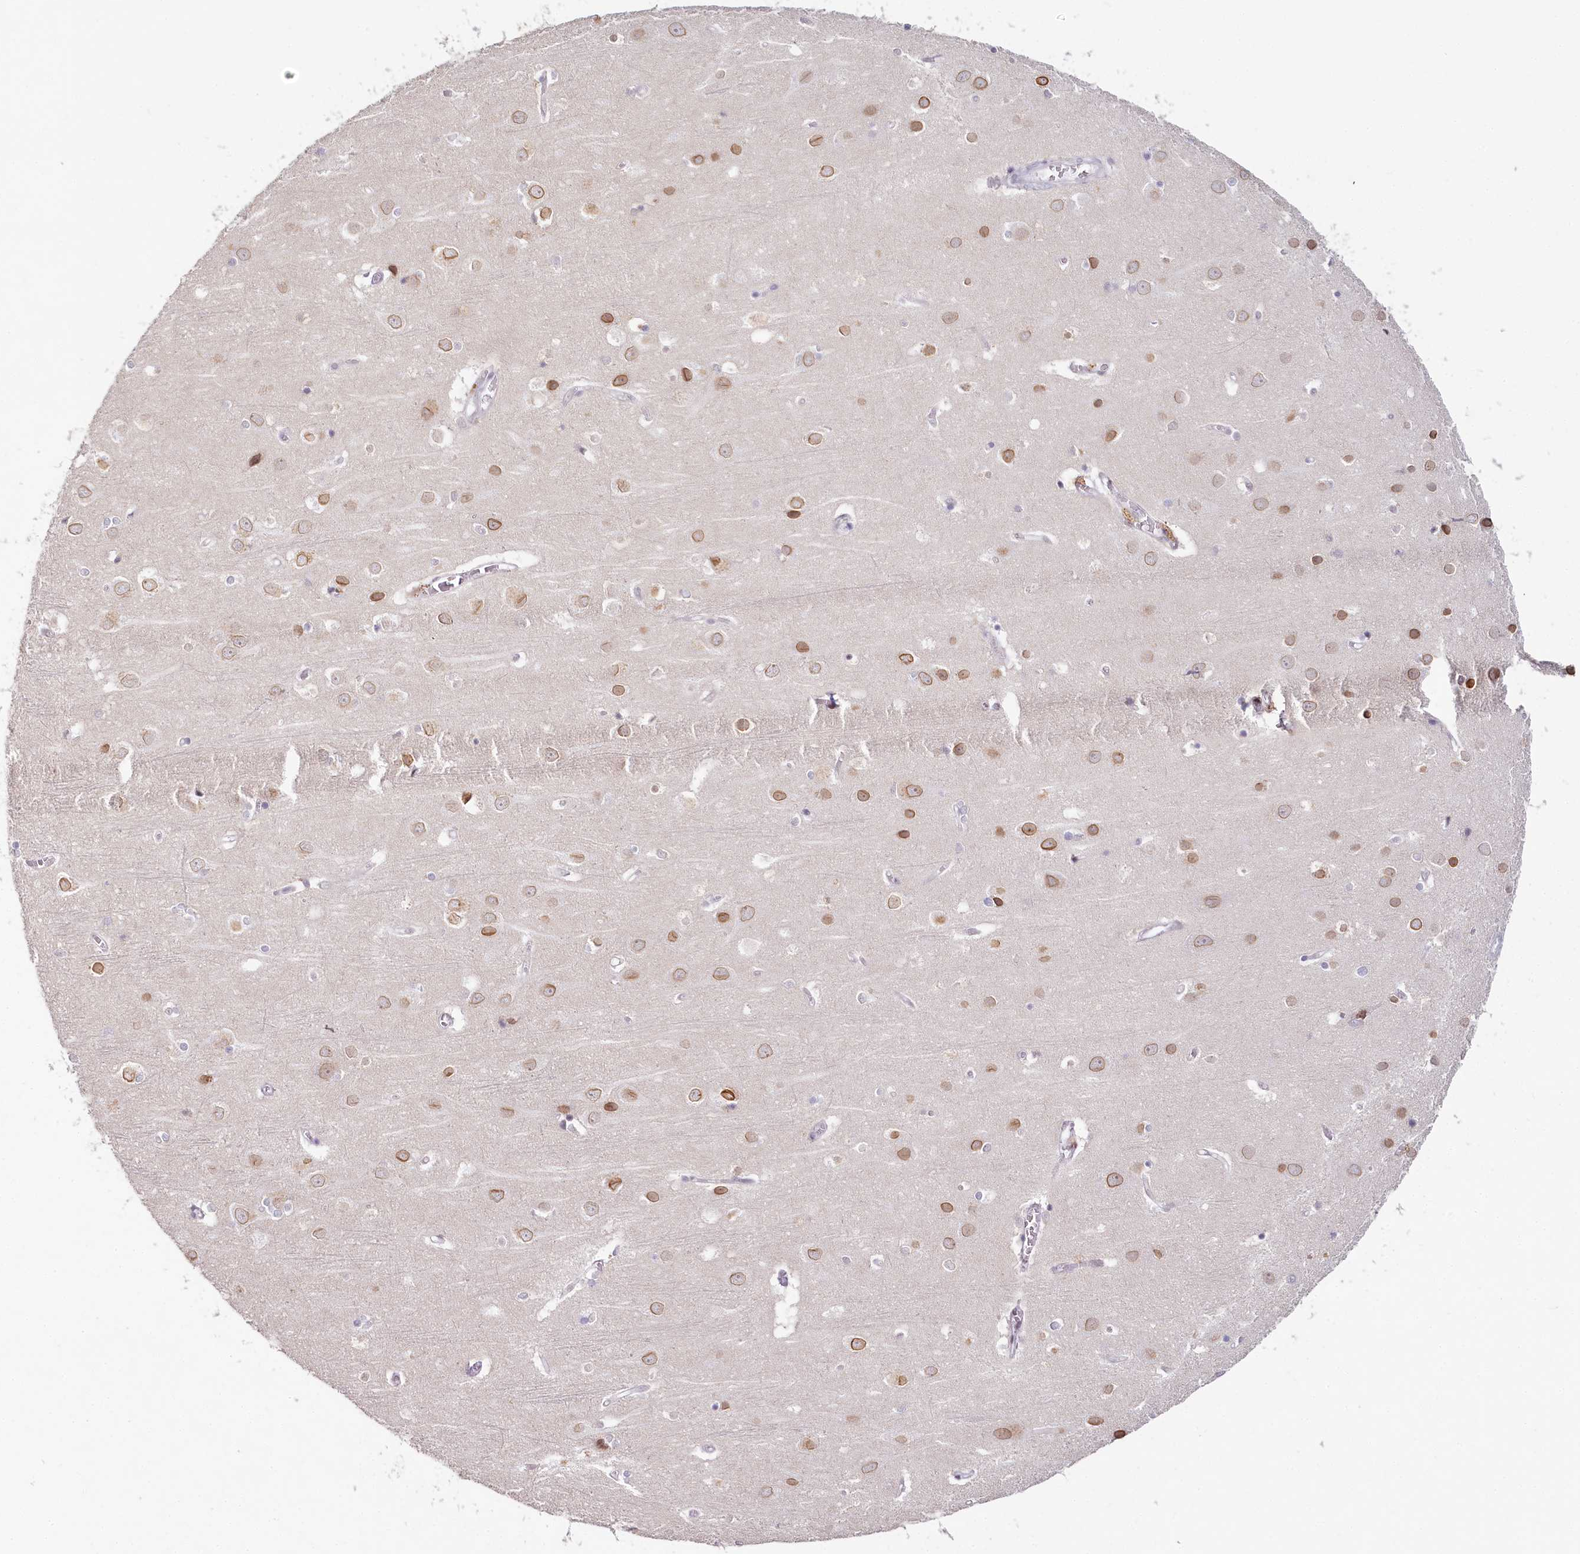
{"staining": {"intensity": "negative", "quantity": "none", "location": "none"}, "tissue": "cerebral cortex", "cell_type": "Endothelial cells", "image_type": "normal", "snomed": [{"axis": "morphology", "description": "Normal tissue, NOS"}, {"axis": "topography", "description": "Cerebral cortex"}], "caption": "Immunohistochemistry (IHC) histopathology image of benign human cerebral cortex stained for a protein (brown), which reveals no positivity in endothelial cells.", "gene": "HPD", "patient": {"sex": "male", "age": 54}}